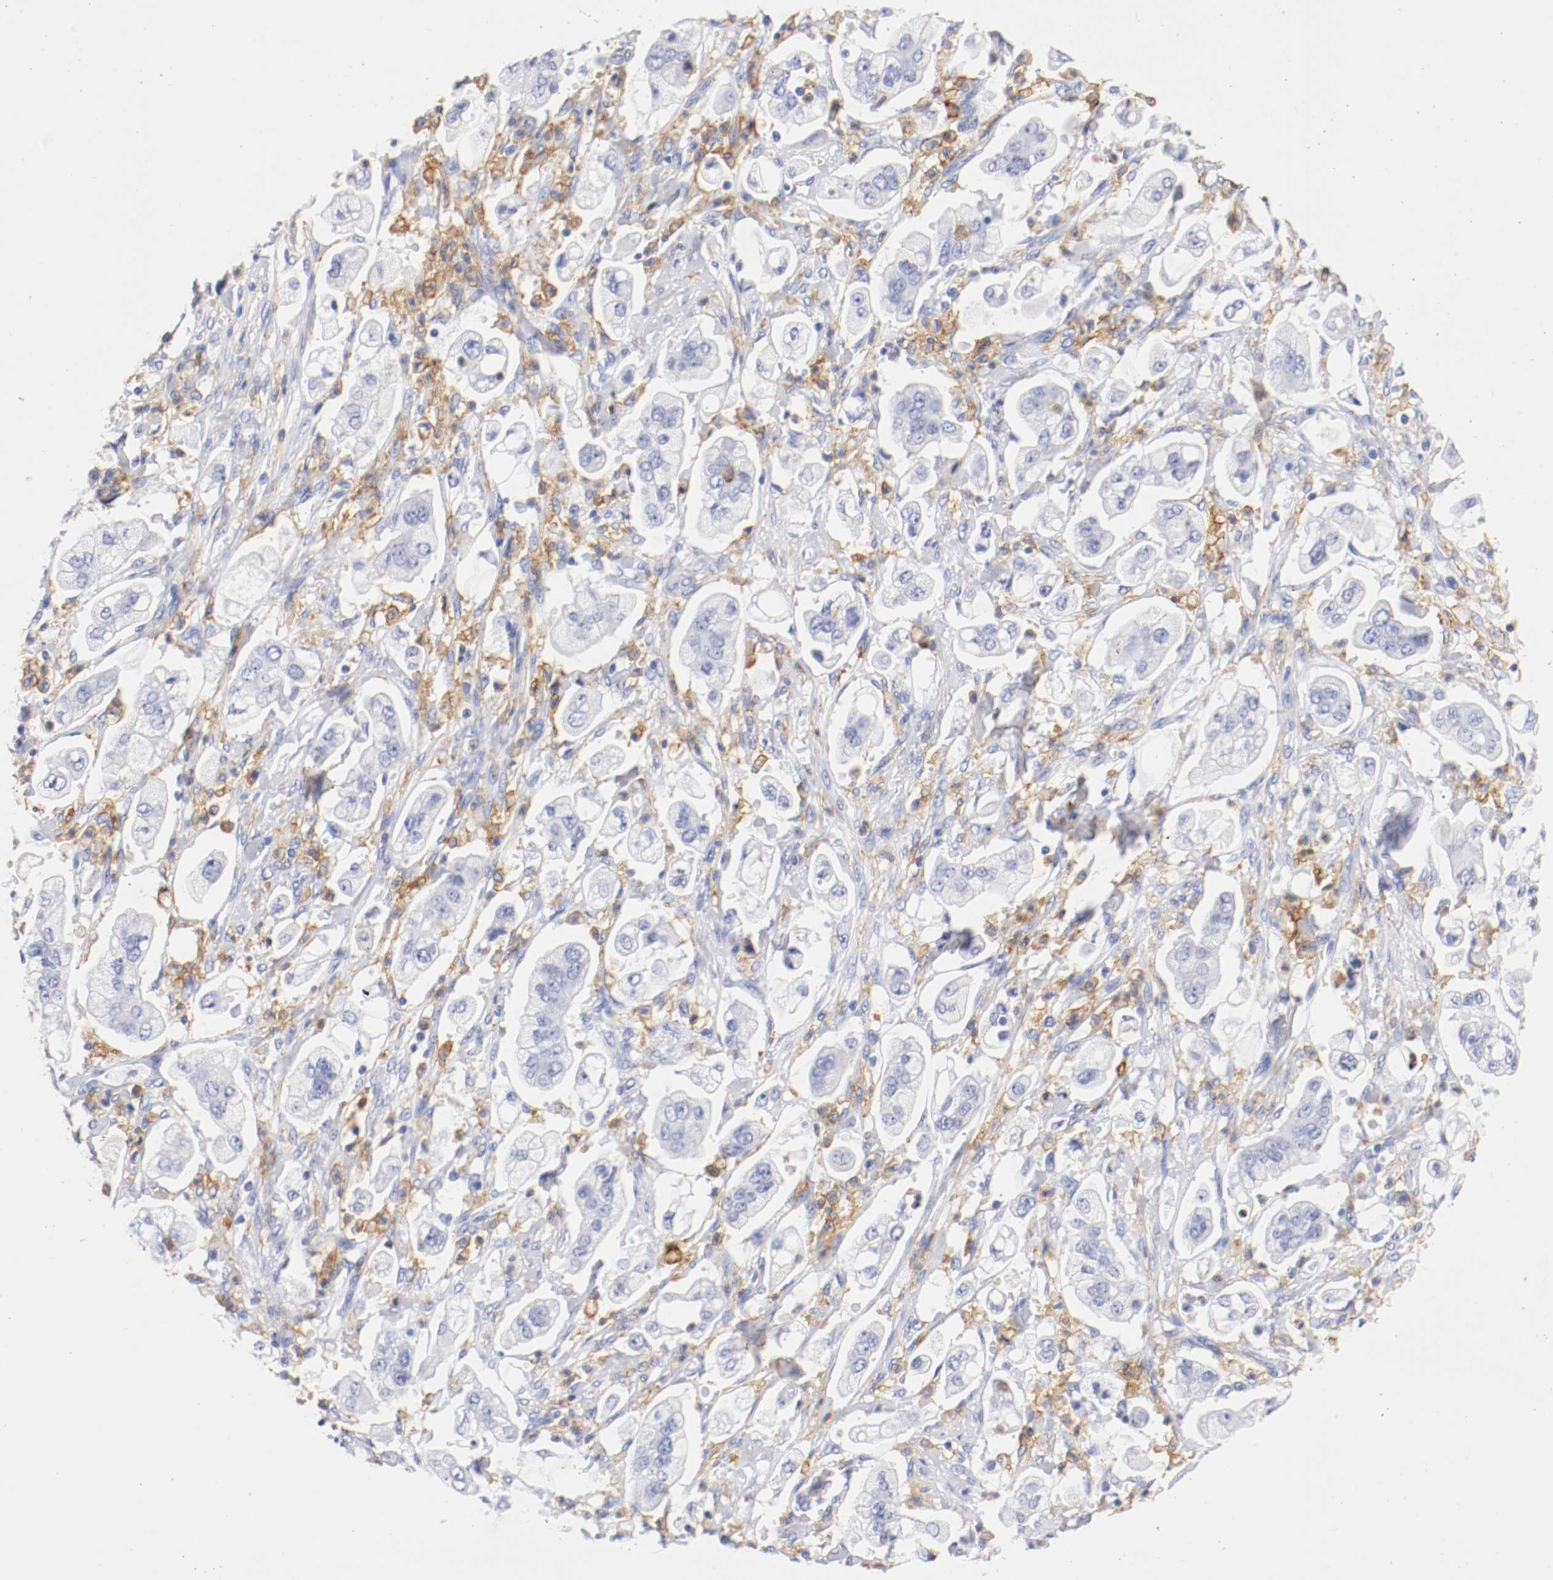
{"staining": {"intensity": "negative", "quantity": "none", "location": "none"}, "tissue": "stomach cancer", "cell_type": "Tumor cells", "image_type": "cancer", "snomed": [{"axis": "morphology", "description": "Adenocarcinoma, NOS"}, {"axis": "topography", "description": "Stomach"}], "caption": "Tumor cells show no significant positivity in adenocarcinoma (stomach). The staining was performed using DAB to visualize the protein expression in brown, while the nuclei were stained in blue with hematoxylin (Magnification: 20x).", "gene": "ITGAX", "patient": {"sex": "male", "age": 62}}